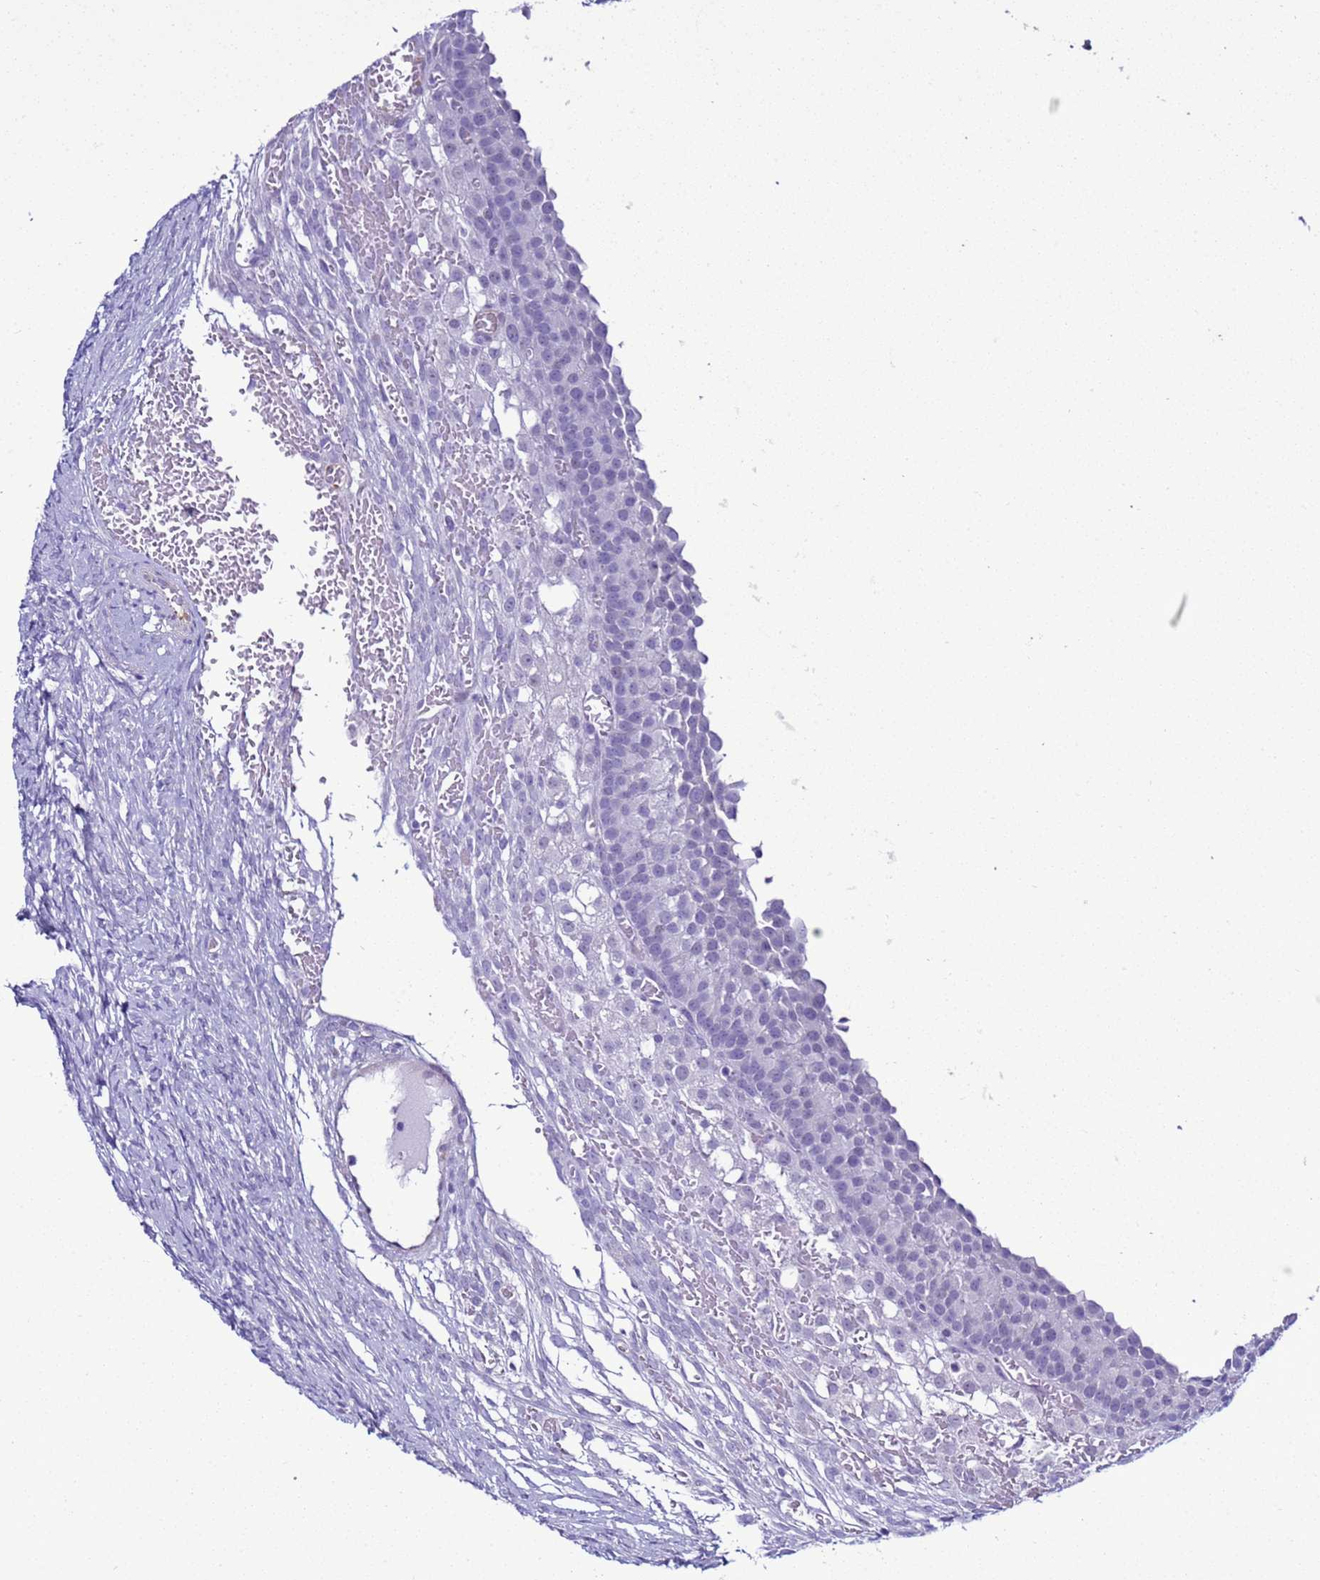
{"staining": {"intensity": "negative", "quantity": "none", "location": "none"}, "tissue": "ovary", "cell_type": "Follicle cells", "image_type": "normal", "snomed": [{"axis": "morphology", "description": "Normal tissue, NOS"}, {"axis": "topography", "description": "Ovary"}], "caption": "This histopathology image is of normal ovary stained with immunohistochemistry (IHC) to label a protein in brown with the nuclei are counter-stained blue. There is no staining in follicle cells.", "gene": "LRRC10B", "patient": {"sex": "female", "age": 39}}